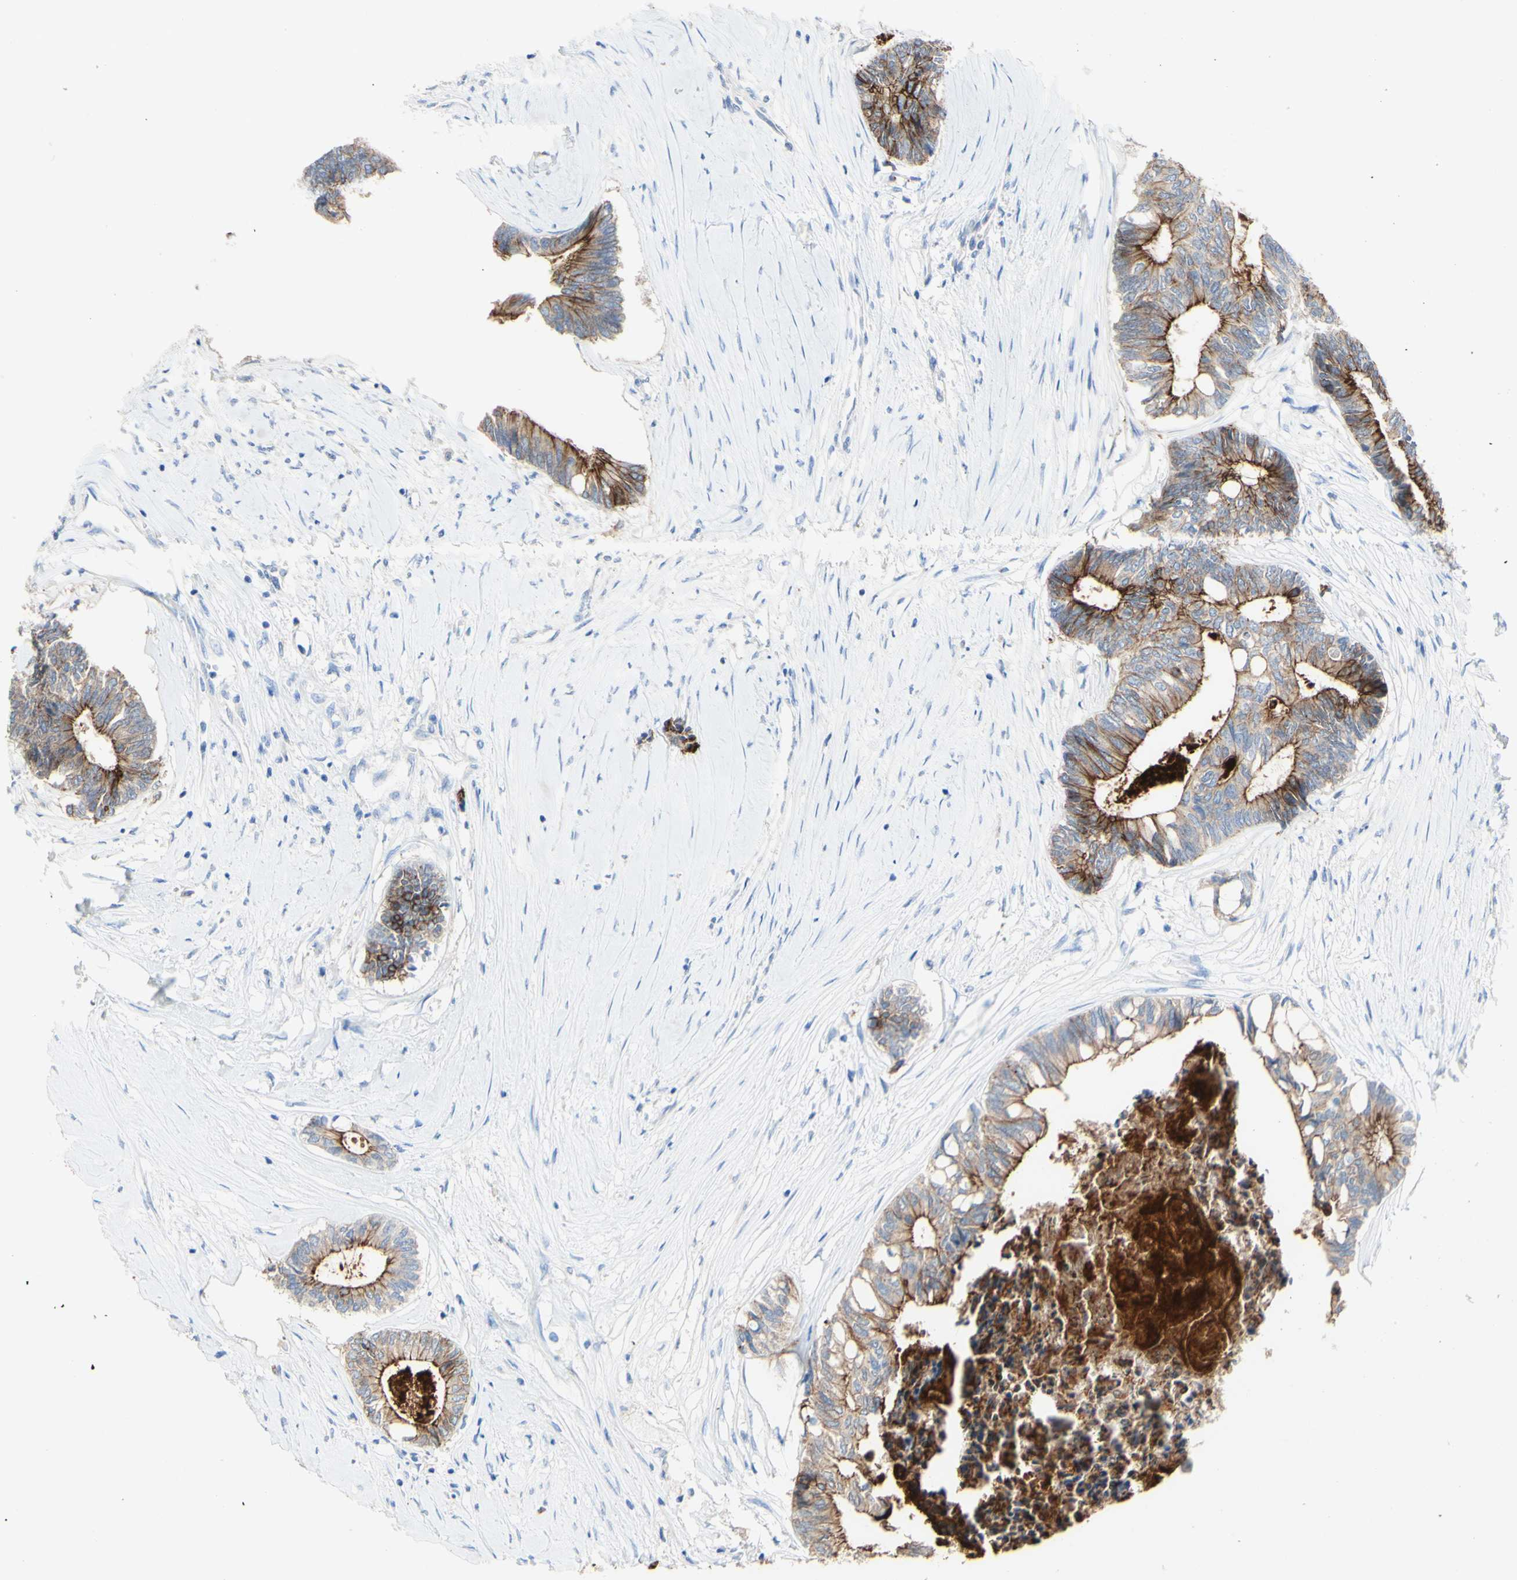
{"staining": {"intensity": "moderate", "quantity": ">75%", "location": "cytoplasmic/membranous"}, "tissue": "colorectal cancer", "cell_type": "Tumor cells", "image_type": "cancer", "snomed": [{"axis": "morphology", "description": "Adenocarcinoma, NOS"}, {"axis": "topography", "description": "Rectum"}], "caption": "Immunohistochemistry photomicrograph of colorectal cancer (adenocarcinoma) stained for a protein (brown), which exhibits medium levels of moderate cytoplasmic/membranous expression in about >75% of tumor cells.", "gene": "DSC2", "patient": {"sex": "male", "age": 63}}